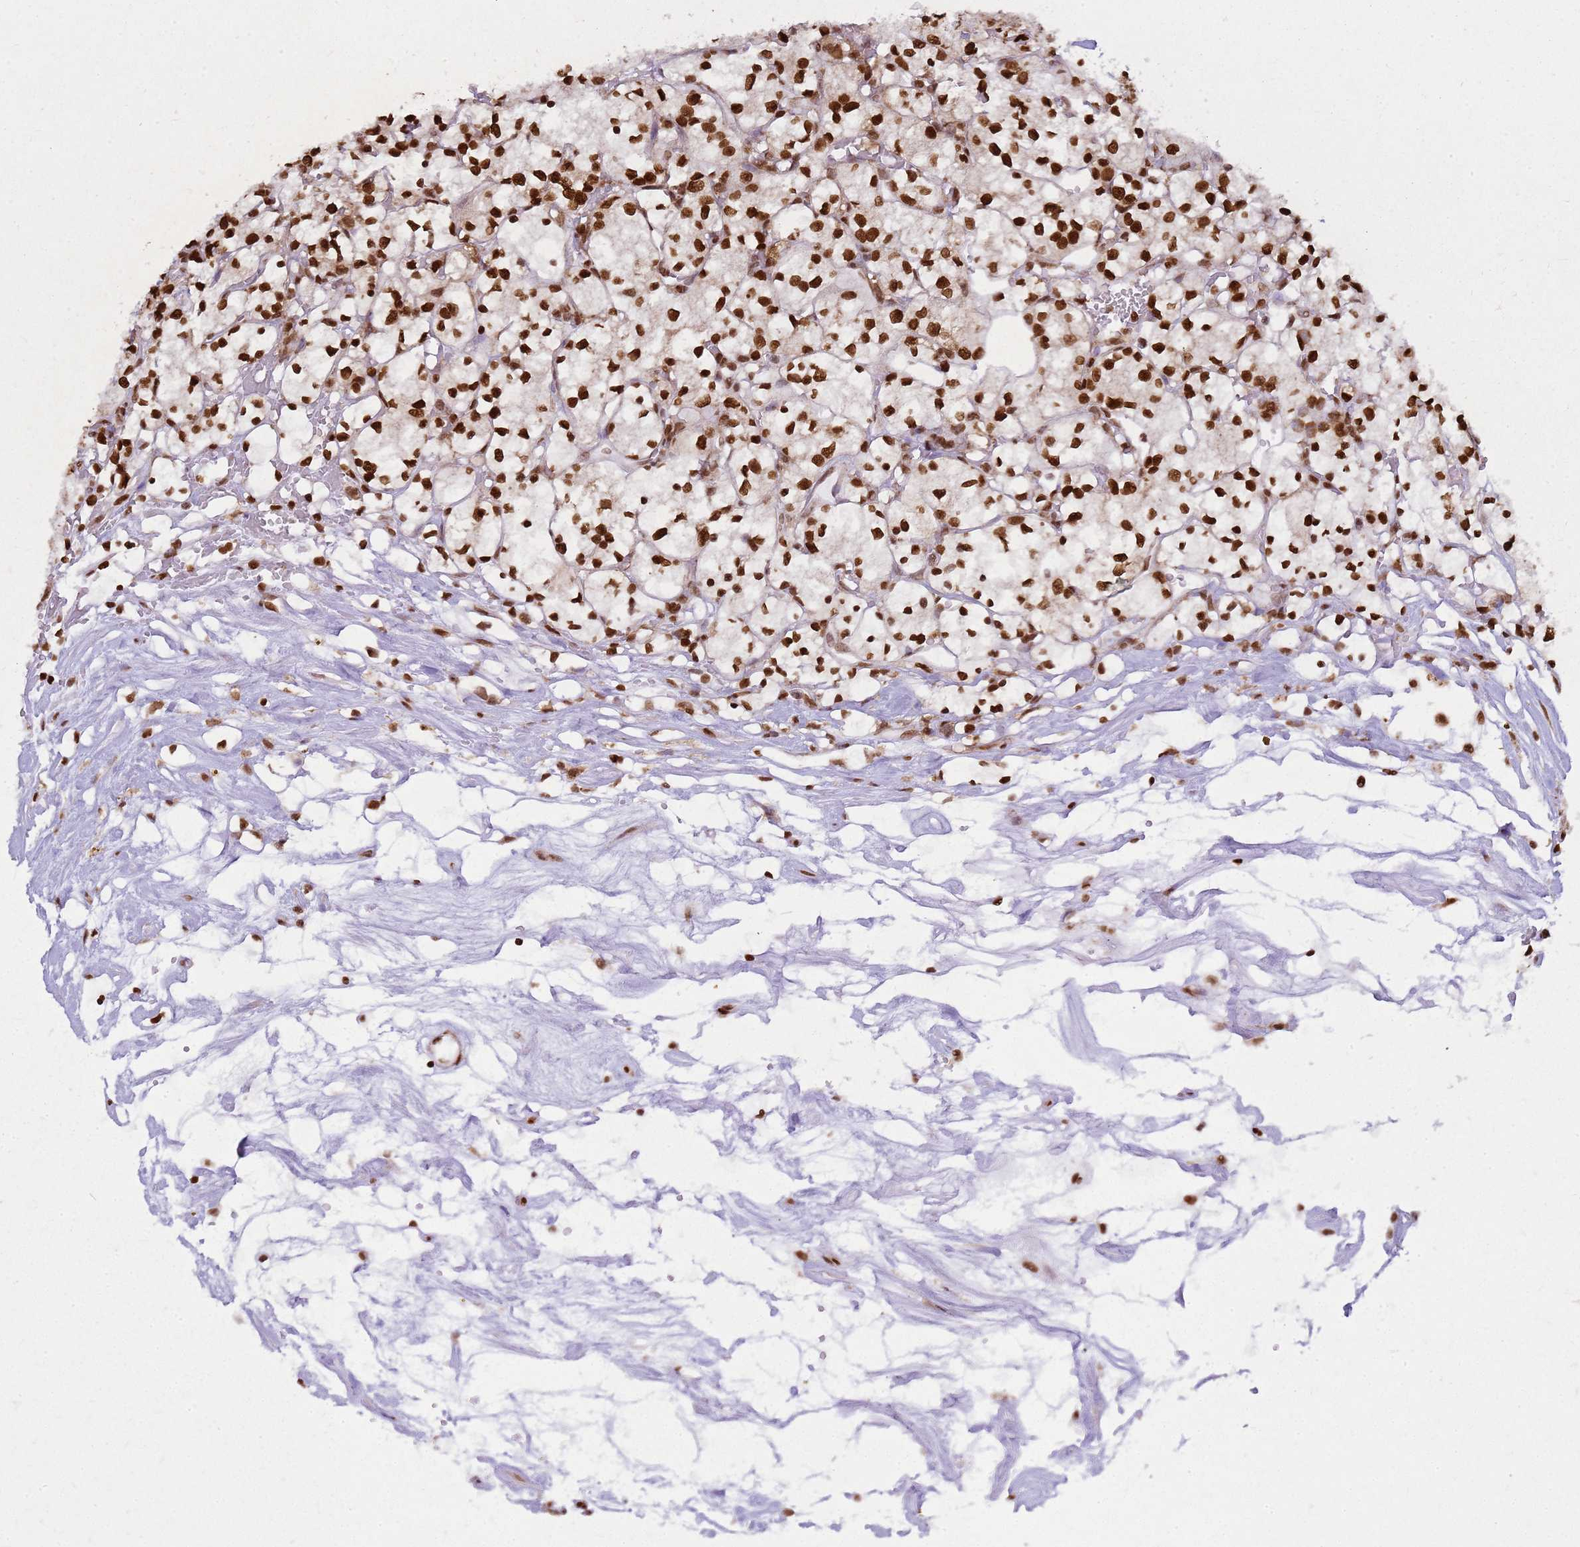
{"staining": {"intensity": "strong", "quantity": ">75%", "location": "nuclear"}, "tissue": "renal cancer", "cell_type": "Tumor cells", "image_type": "cancer", "snomed": [{"axis": "morphology", "description": "Adenocarcinoma, NOS"}, {"axis": "topography", "description": "Kidney"}], "caption": "Human adenocarcinoma (renal) stained with a protein marker exhibits strong staining in tumor cells.", "gene": "APEX1", "patient": {"sex": "female", "age": 69}}